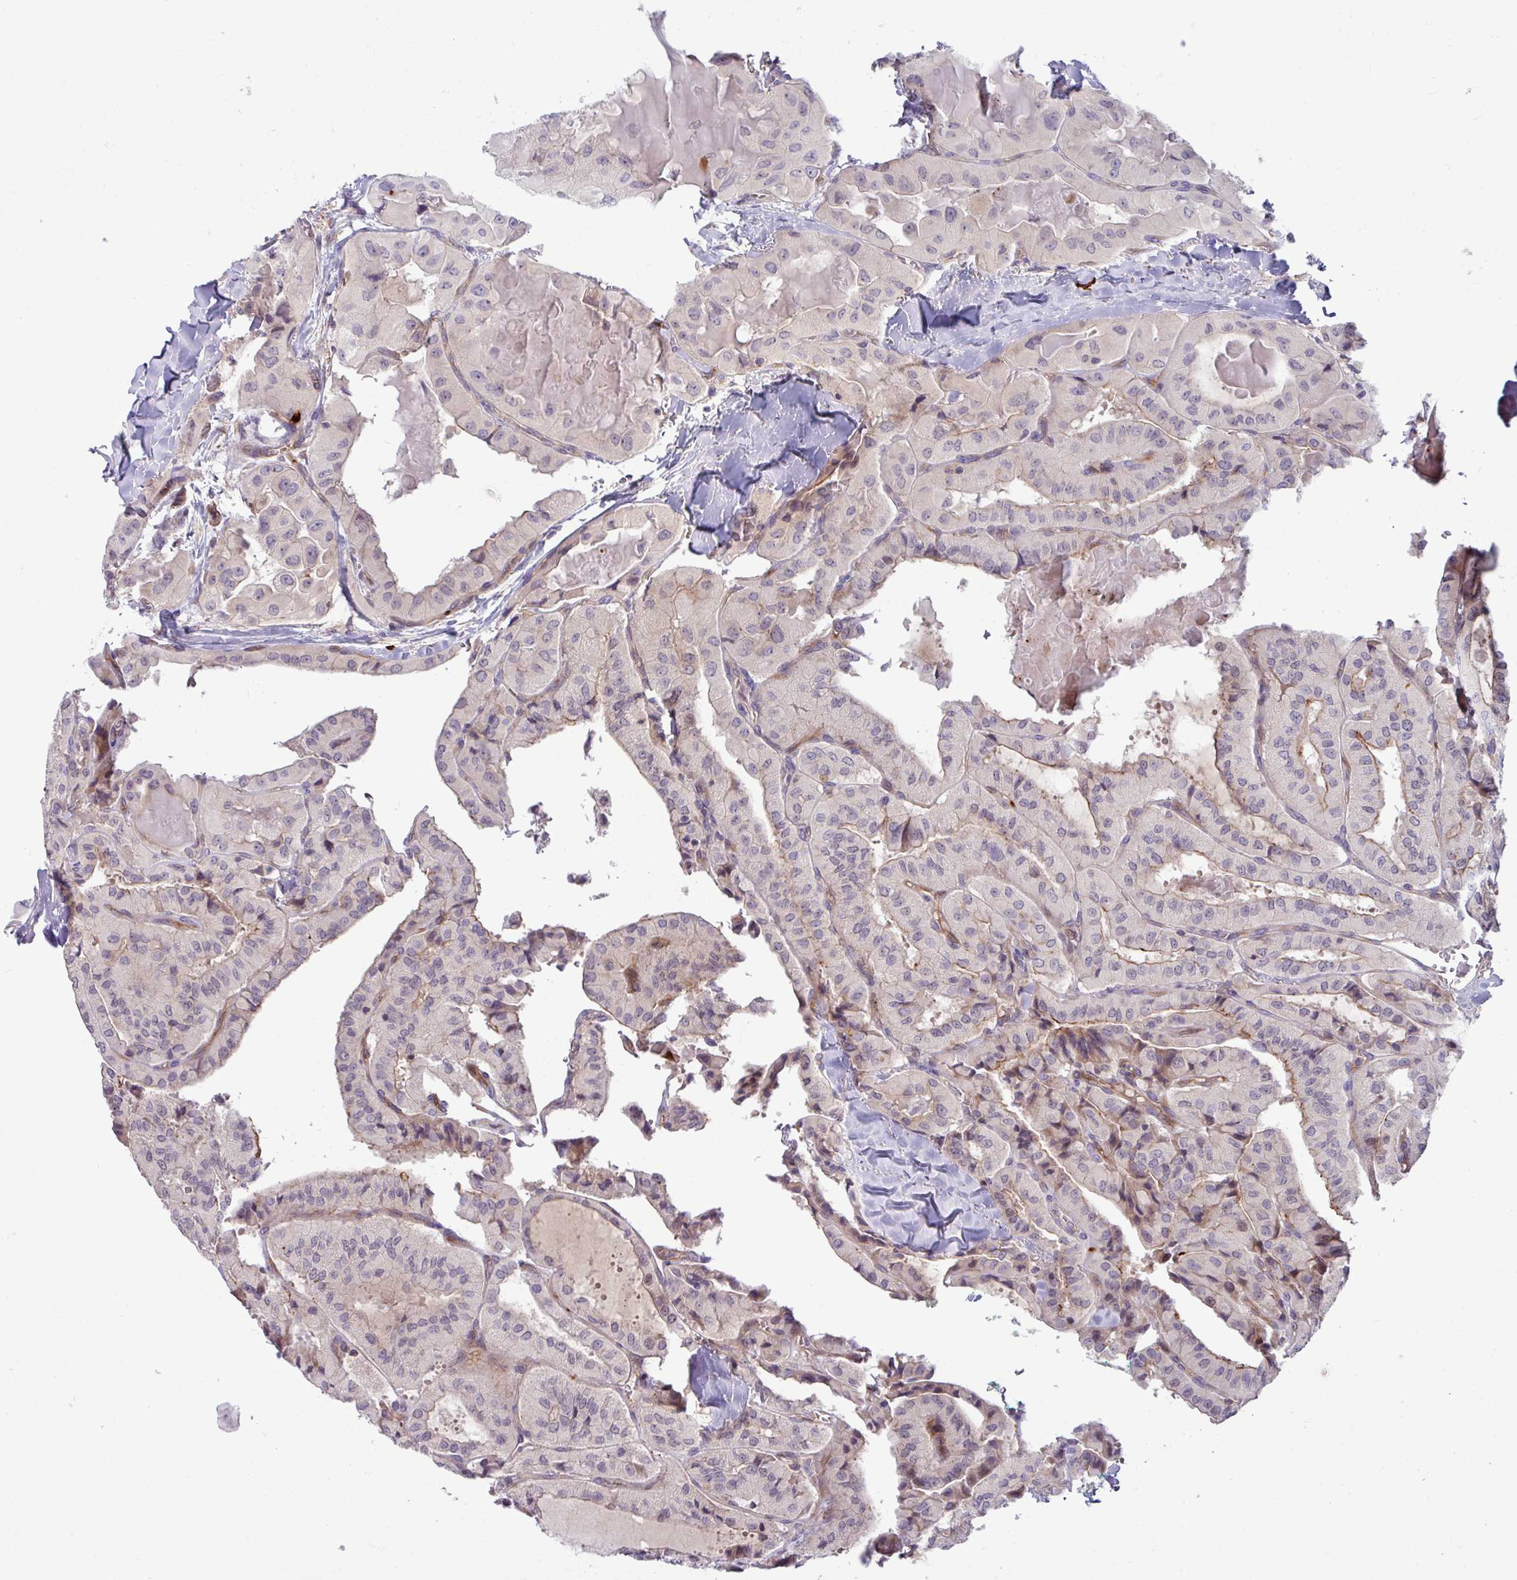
{"staining": {"intensity": "negative", "quantity": "none", "location": "none"}, "tissue": "thyroid cancer", "cell_type": "Tumor cells", "image_type": "cancer", "snomed": [{"axis": "morphology", "description": "Normal tissue, NOS"}, {"axis": "morphology", "description": "Papillary adenocarcinoma, NOS"}, {"axis": "topography", "description": "Thyroid gland"}], "caption": "Photomicrograph shows no significant protein positivity in tumor cells of thyroid cancer (papillary adenocarcinoma).", "gene": "B4GALNT4", "patient": {"sex": "female", "age": 59}}